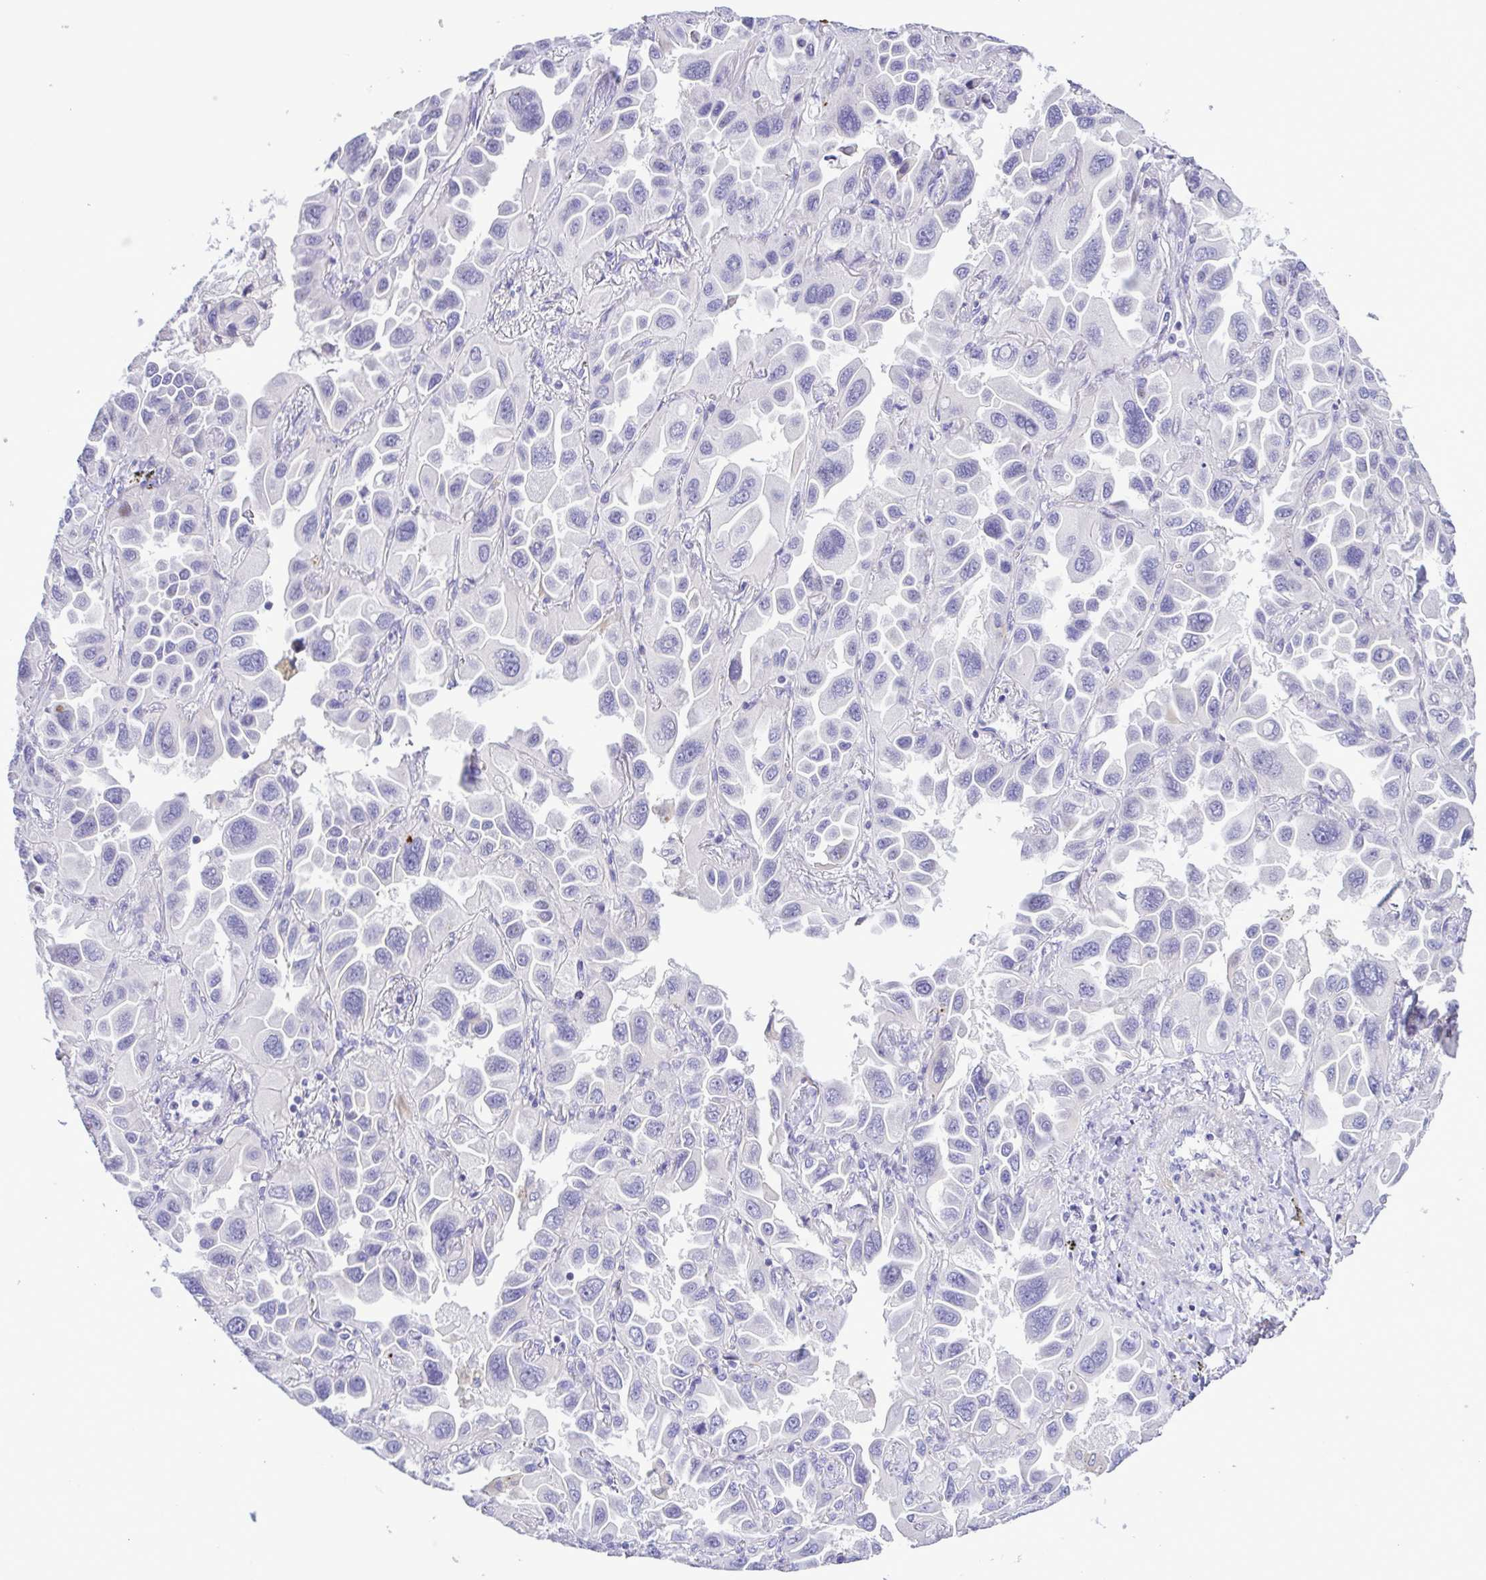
{"staining": {"intensity": "negative", "quantity": "none", "location": "none"}, "tissue": "lung cancer", "cell_type": "Tumor cells", "image_type": "cancer", "snomed": [{"axis": "morphology", "description": "Adenocarcinoma, NOS"}, {"axis": "topography", "description": "Lung"}], "caption": "High magnification brightfield microscopy of lung cancer (adenocarcinoma) stained with DAB (3,3'-diaminobenzidine) (brown) and counterstained with hematoxylin (blue): tumor cells show no significant staining.", "gene": "GABBR2", "patient": {"sex": "male", "age": 64}}